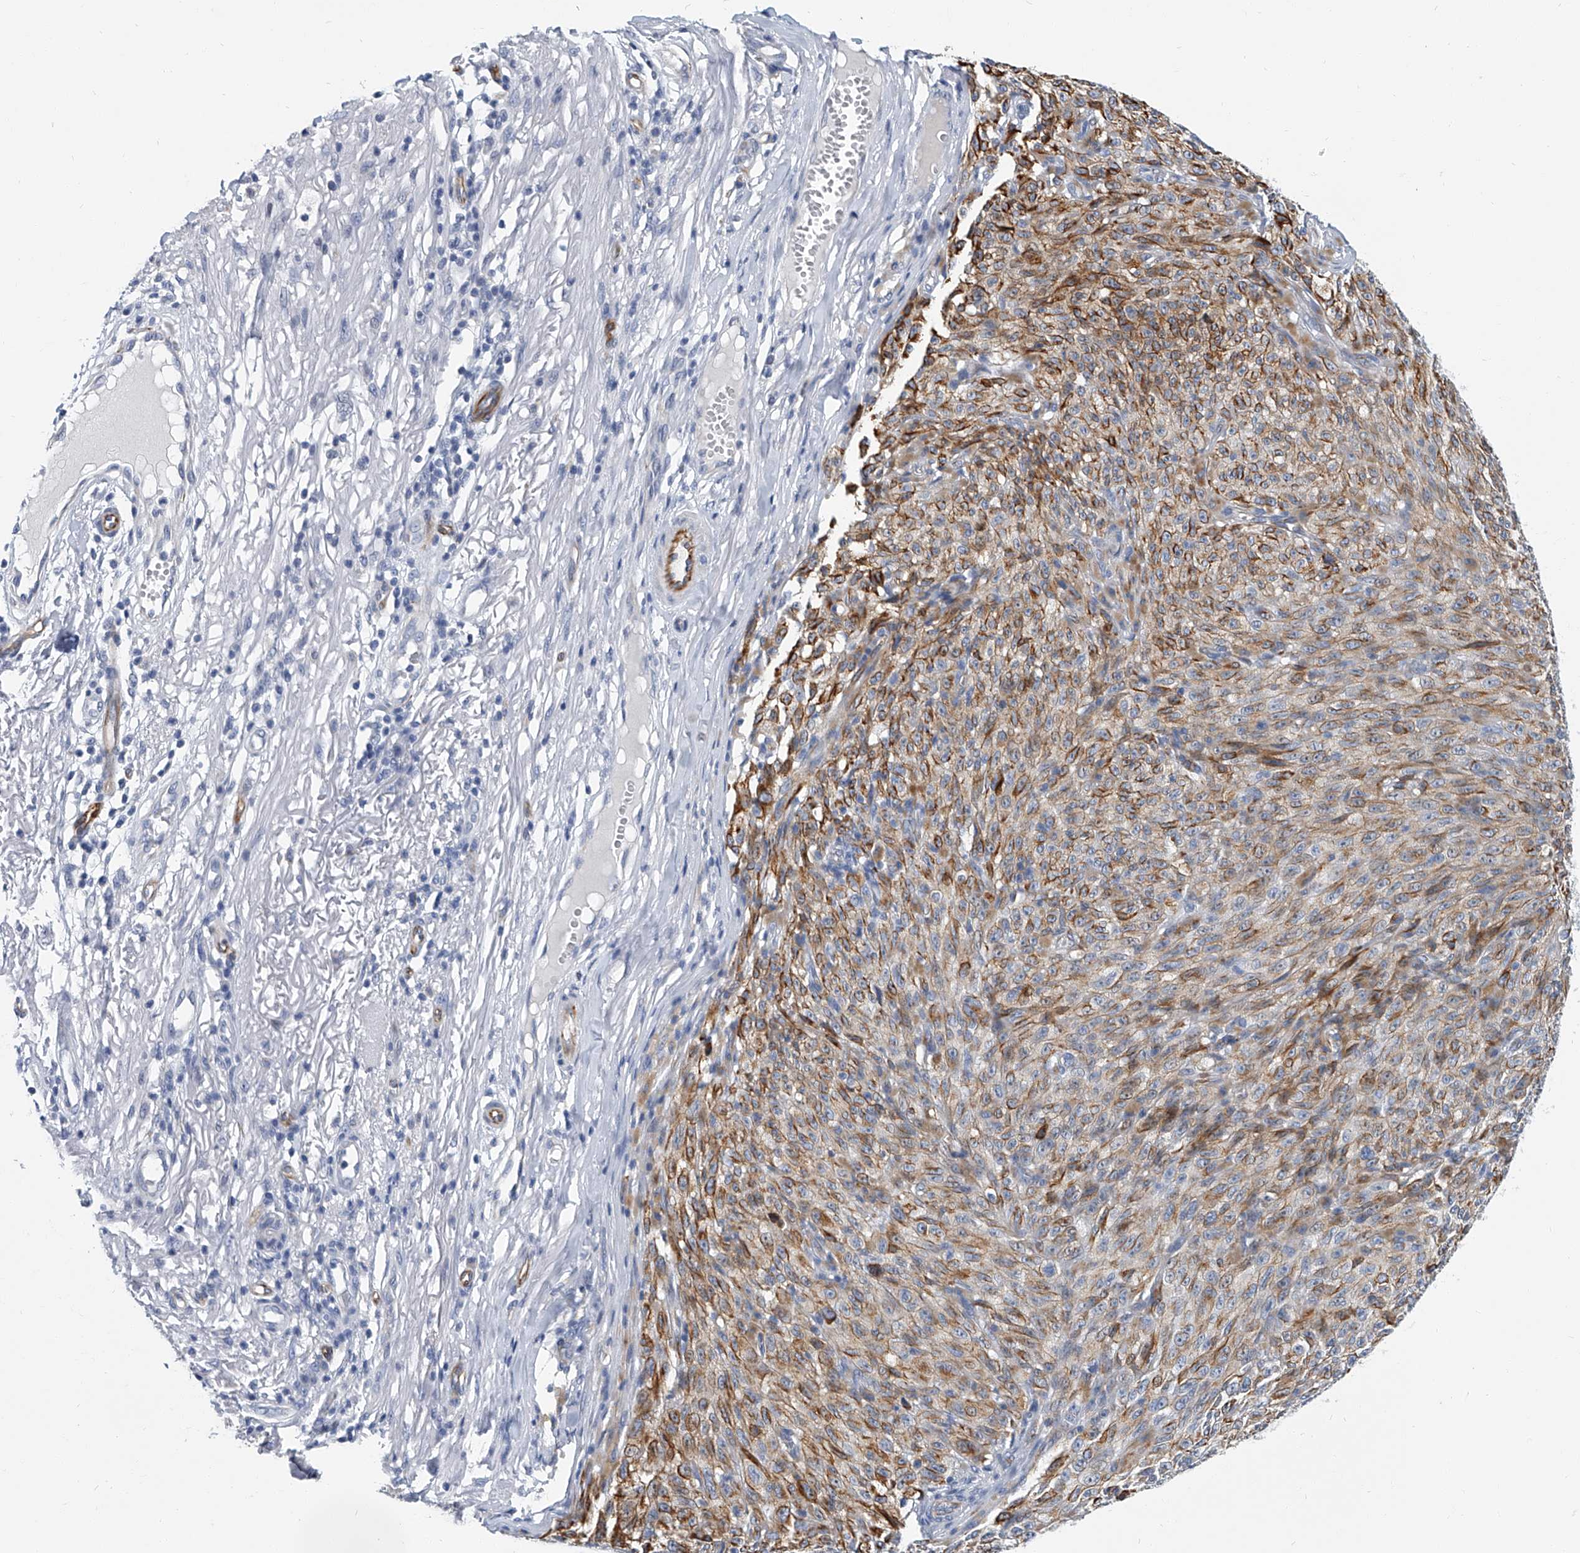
{"staining": {"intensity": "moderate", "quantity": ">75%", "location": "cytoplasmic/membranous"}, "tissue": "melanoma", "cell_type": "Tumor cells", "image_type": "cancer", "snomed": [{"axis": "morphology", "description": "Malignant melanoma, NOS"}, {"axis": "topography", "description": "Skin"}], "caption": "Protein analysis of melanoma tissue reveals moderate cytoplasmic/membranous expression in about >75% of tumor cells.", "gene": "KIRREL1", "patient": {"sex": "female", "age": 82}}